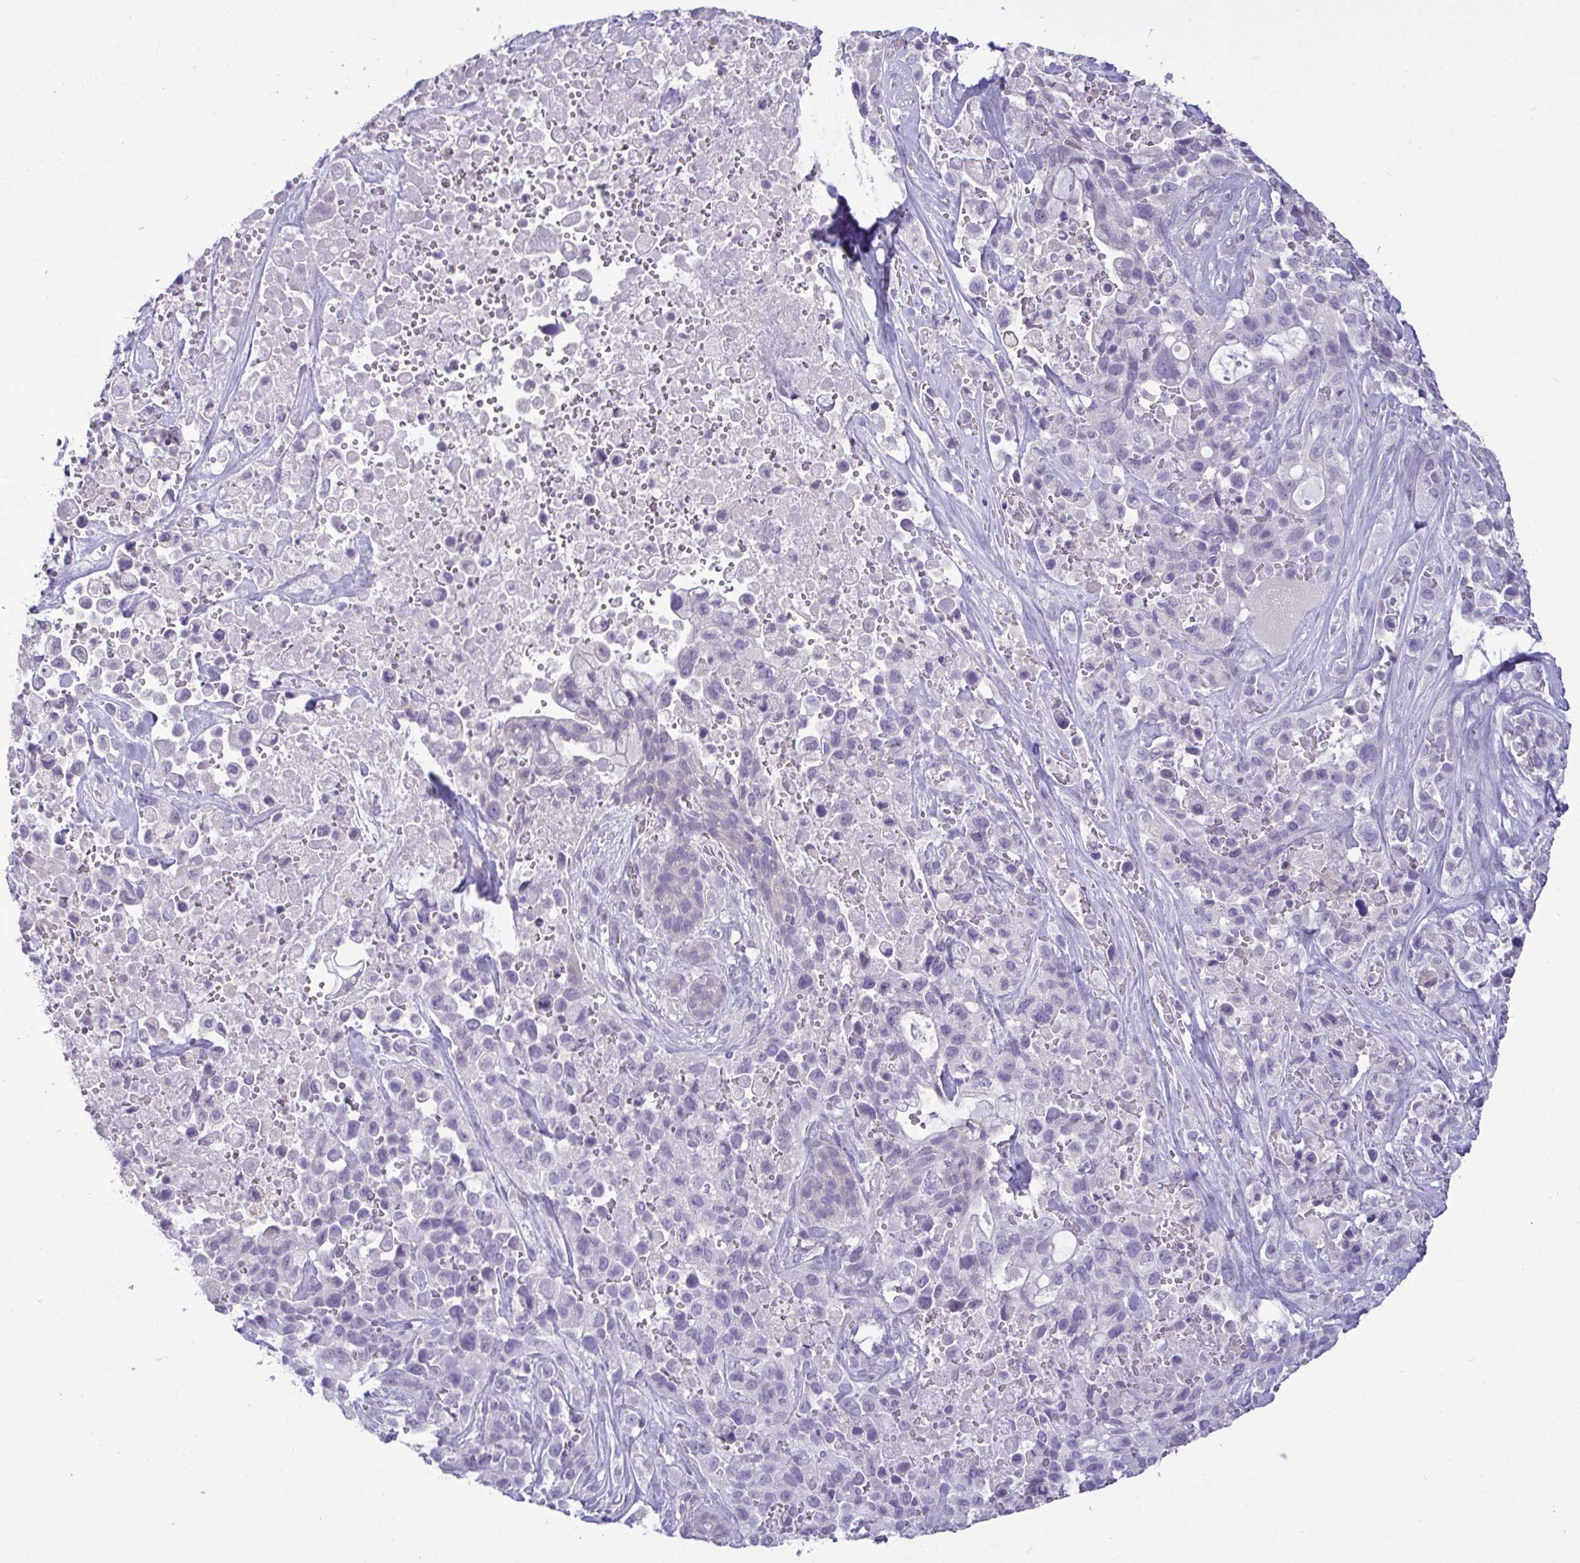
{"staining": {"intensity": "negative", "quantity": "none", "location": "none"}, "tissue": "pancreatic cancer", "cell_type": "Tumor cells", "image_type": "cancer", "snomed": [{"axis": "morphology", "description": "Adenocarcinoma, NOS"}, {"axis": "topography", "description": "Pancreas"}], "caption": "A histopathology image of human pancreatic cancer is negative for staining in tumor cells.", "gene": "C4orf33", "patient": {"sex": "male", "age": 44}}